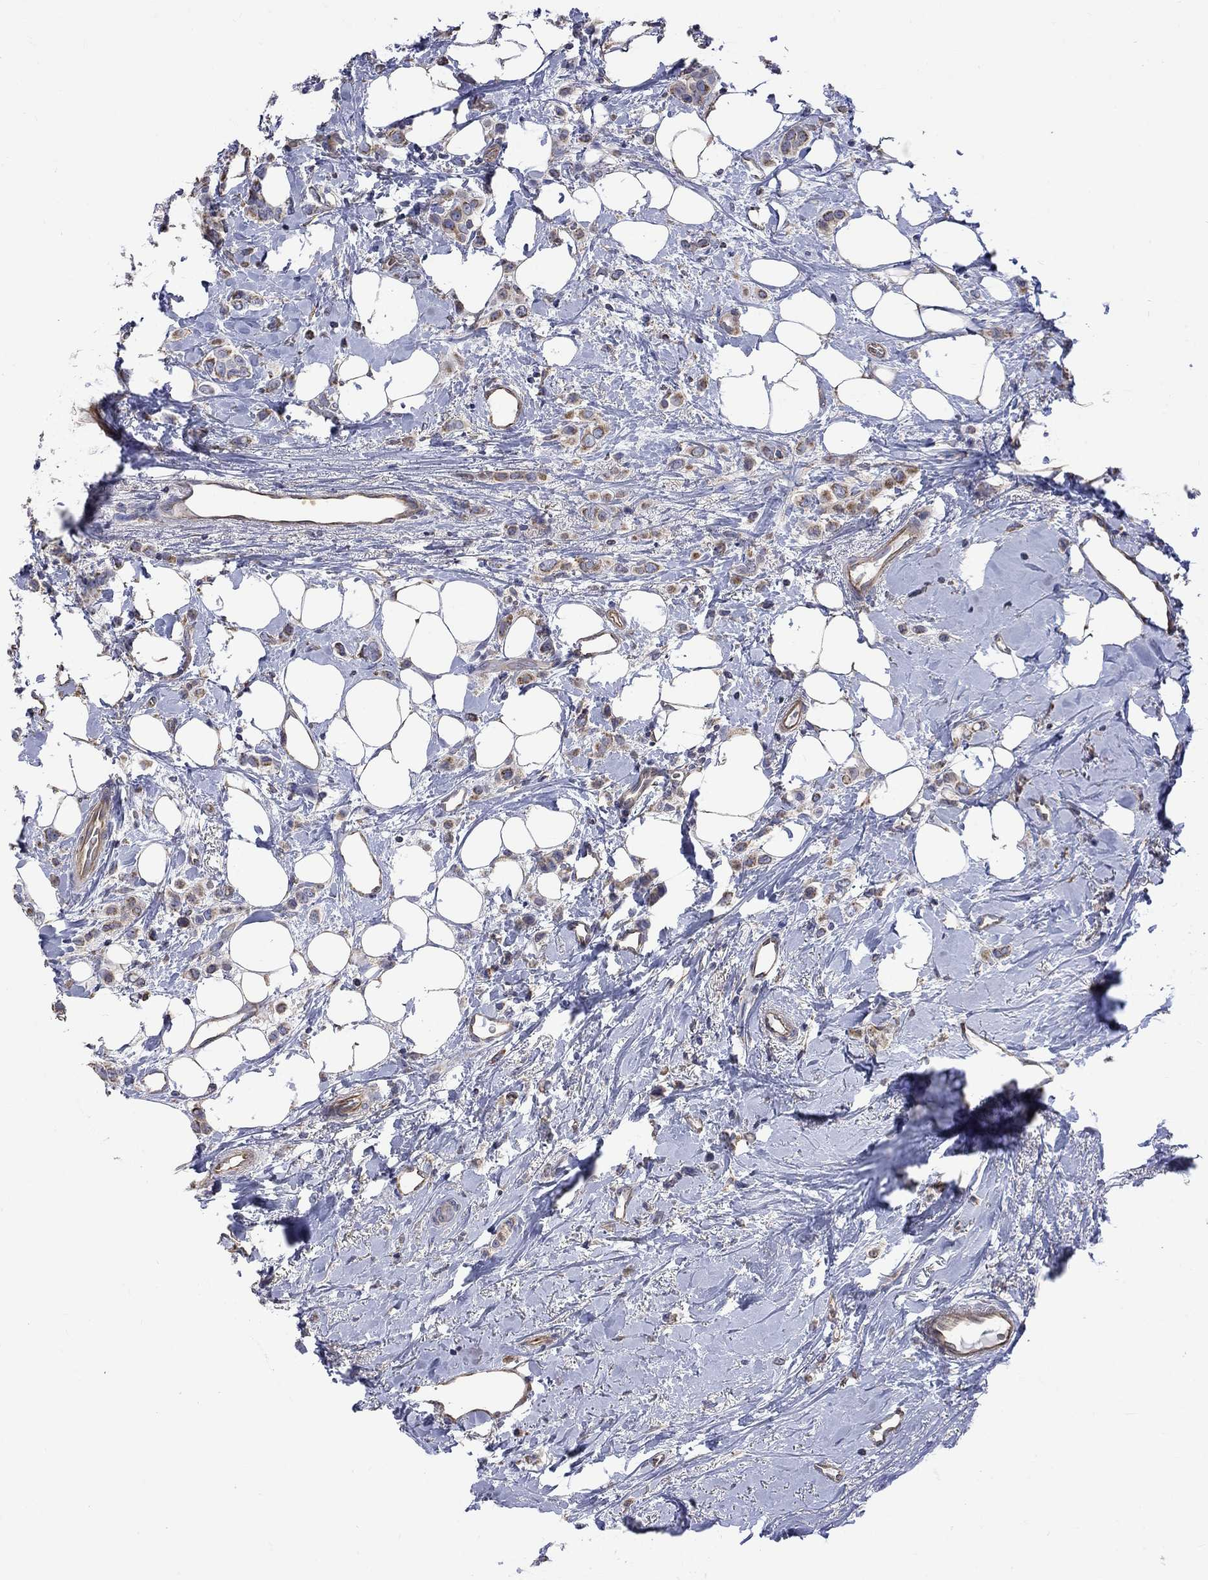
{"staining": {"intensity": "moderate", "quantity": "25%-75%", "location": "cytoplasmic/membranous"}, "tissue": "breast cancer", "cell_type": "Tumor cells", "image_type": "cancer", "snomed": [{"axis": "morphology", "description": "Lobular carcinoma"}, {"axis": "topography", "description": "Breast"}], "caption": "Brown immunohistochemical staining in breast cancer (lobular carcinoma) exhibits moderate cytoplasmic/membranous expression in about 25%-75% of tumor cells.", "gene": "CAMKK2", "patient": {"sex": "female", "age": 66}}